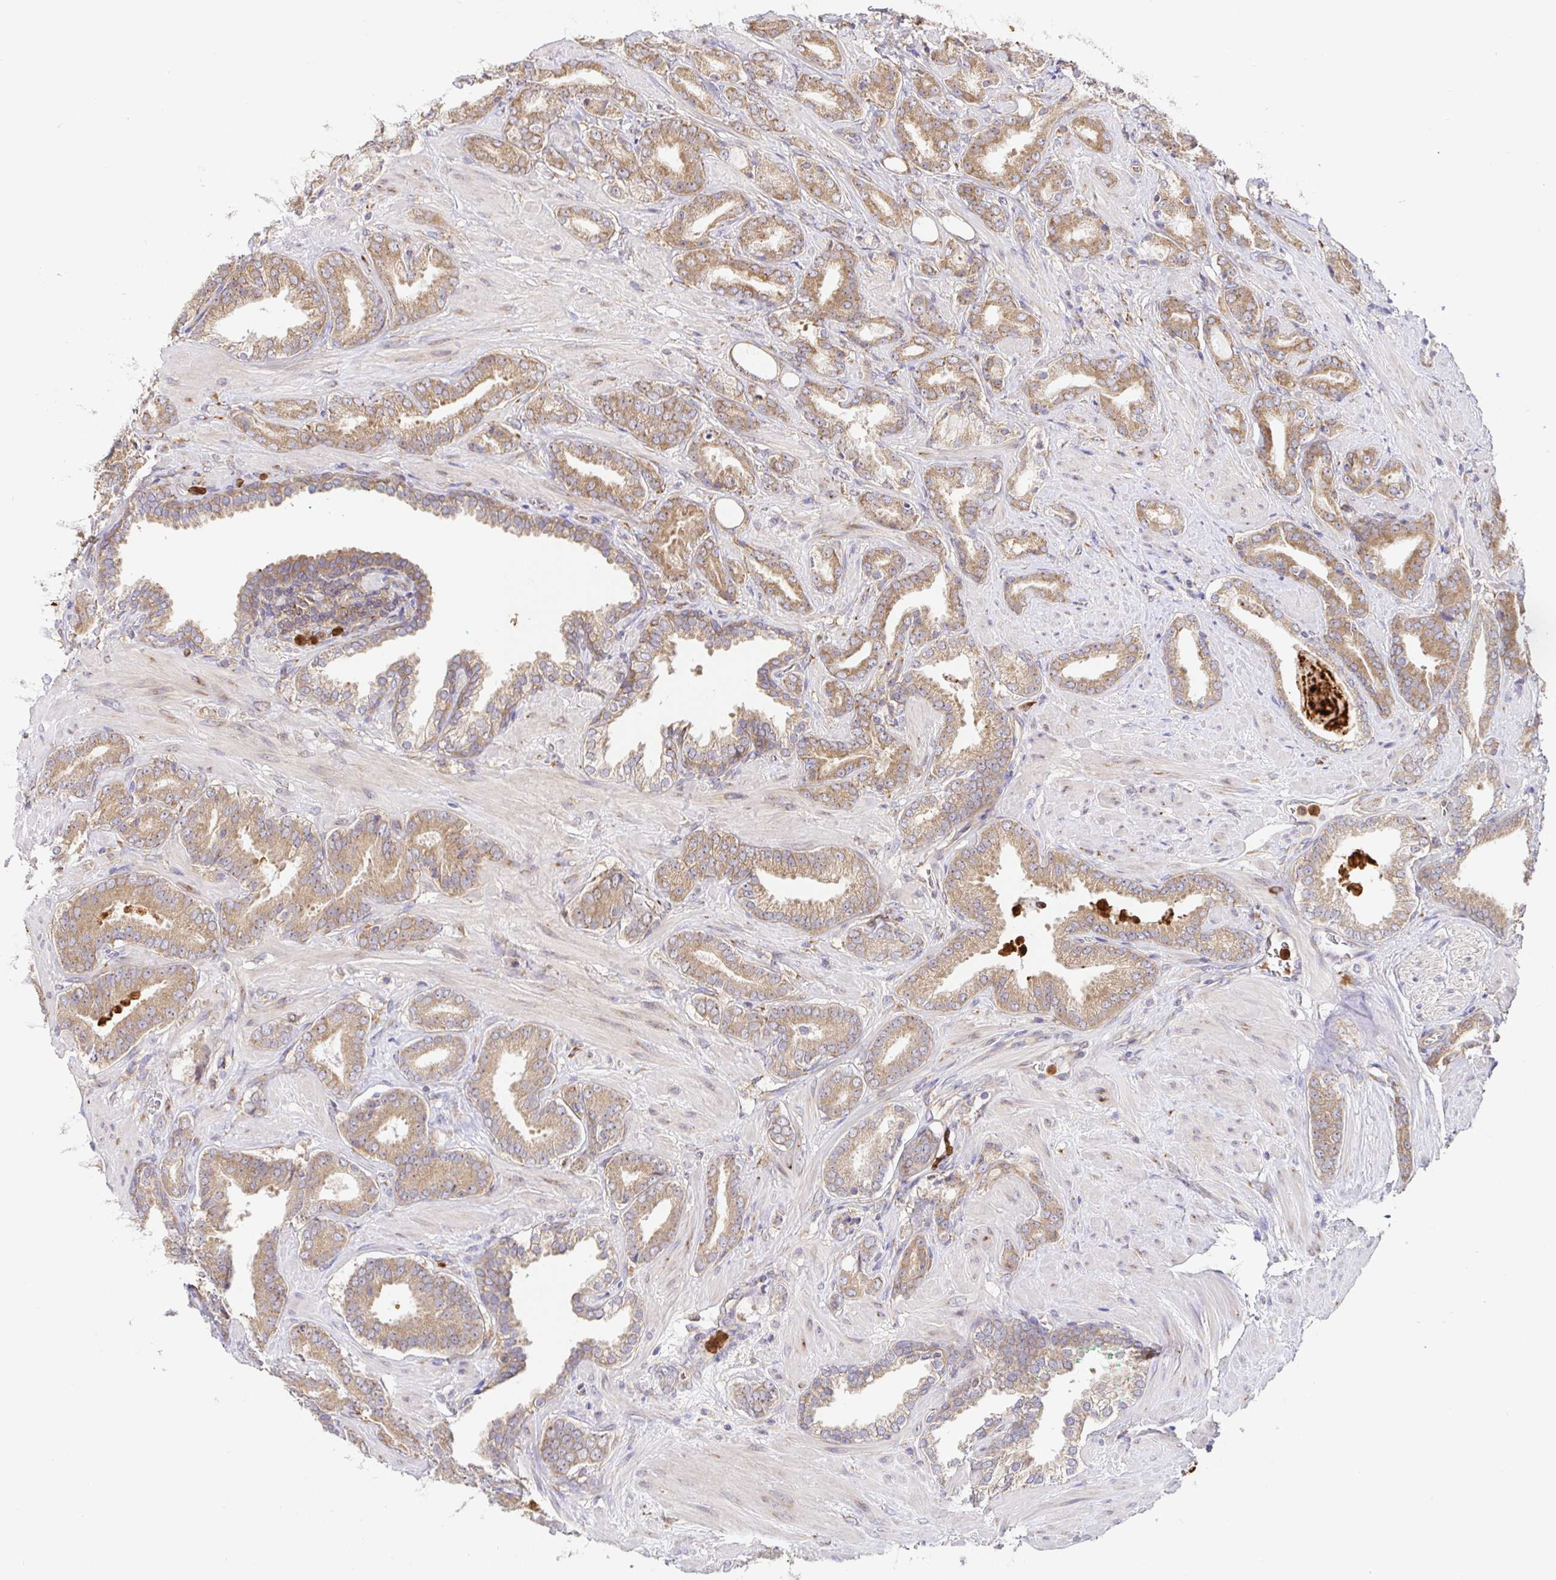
{"staining": {"intensity": "moderate", "quantity": ">75%", "location": "cytoplasmic/membranous"}, "tissue": "prostate cancer", "cell_type": "Tumor cells", "image_type": "cancer", "snomed": [{"axis": "morphology", "description": "Adenocarcinoma, High grade"}, {"axis": "topography", "description": "Prostate"}], "caption": "This is an image of IHC staining of prostate cancer (high-grade adenocarcinoma), which shows moderate positivity in the cytoplasmic/membranous of tumor cells.", "gene": "PDPK1", "patient": {"sex": "male", "age": 56}}